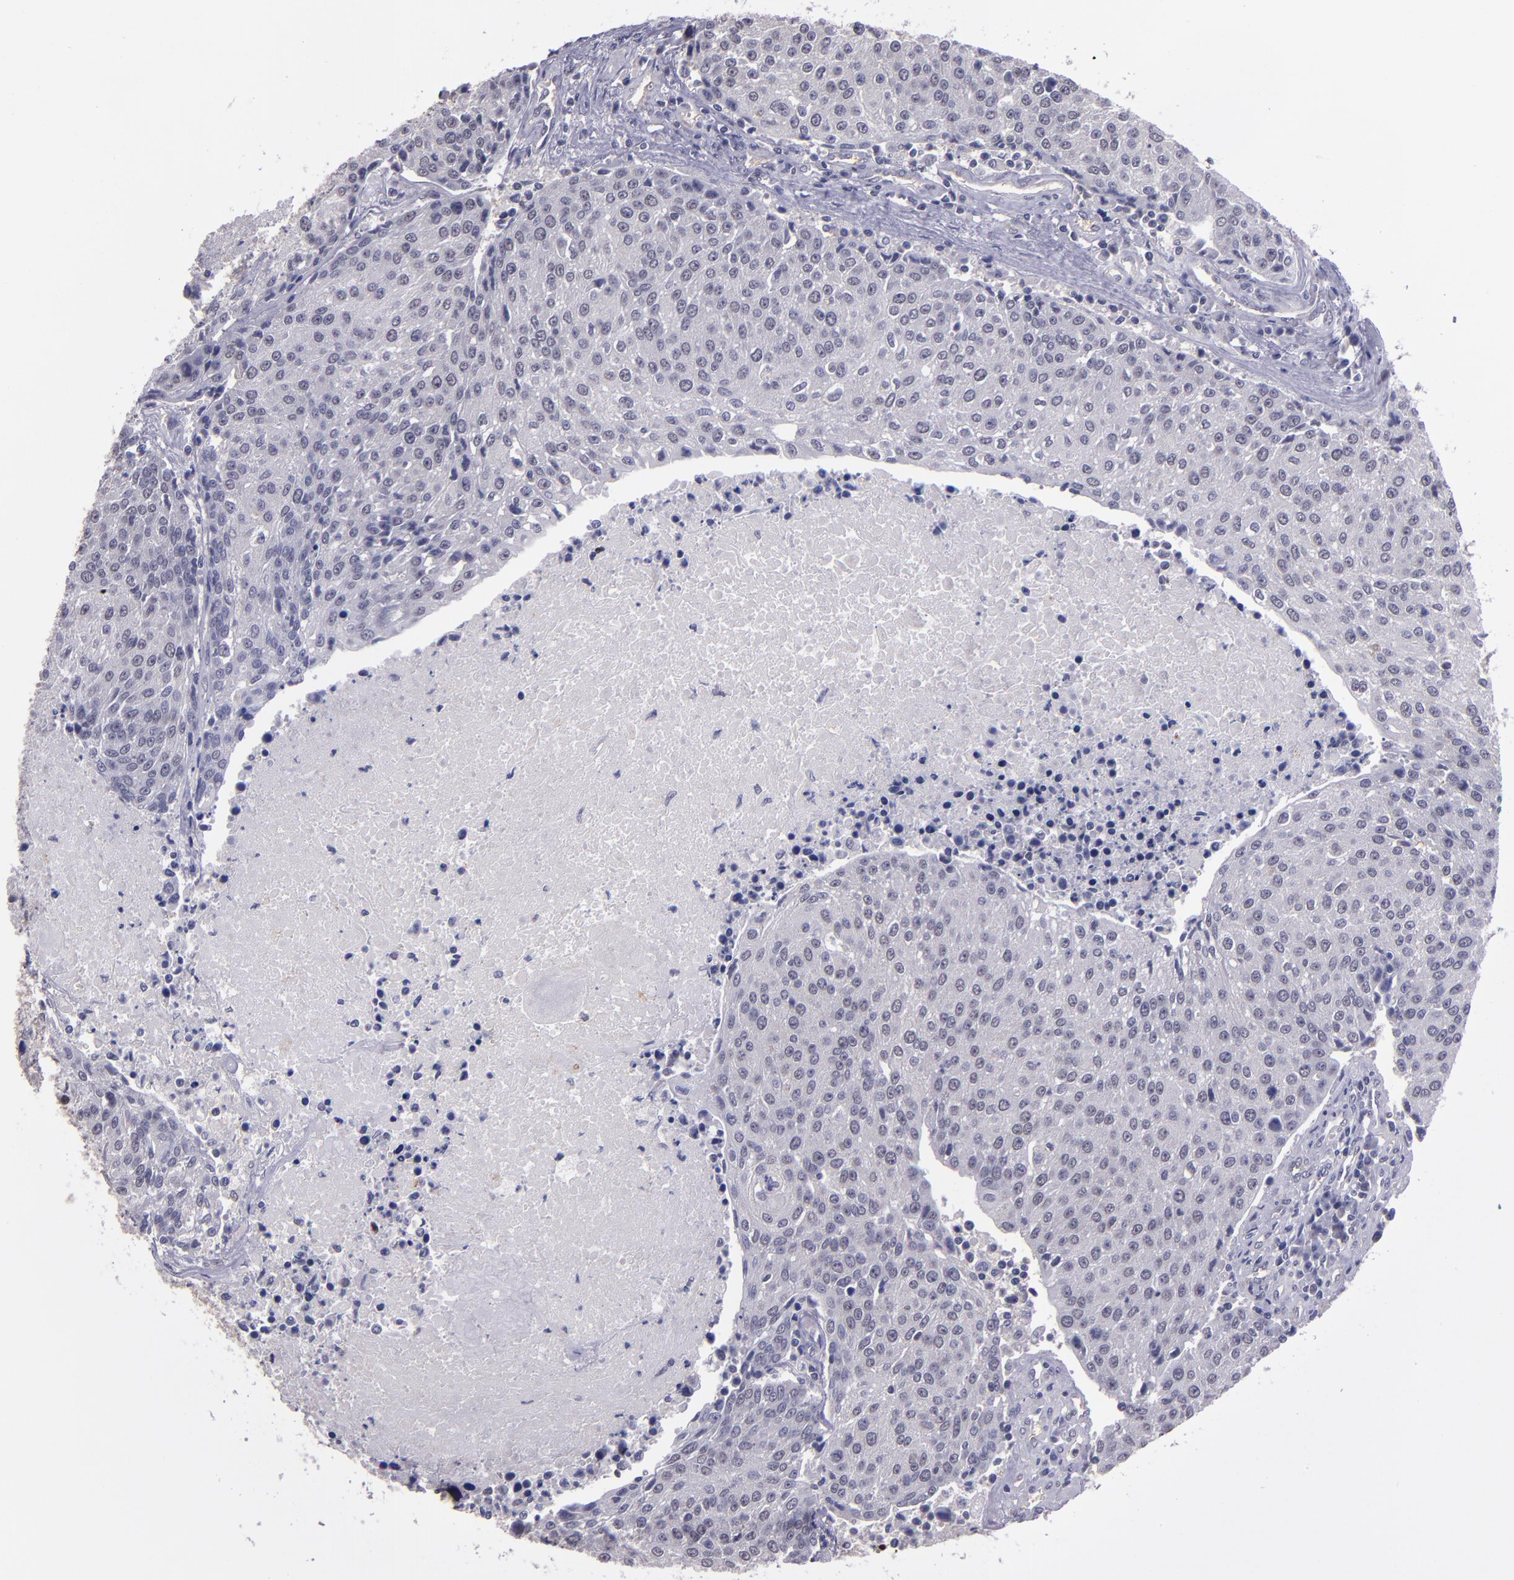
{"staining": {"intensity": "negative", "quantity": "none", "location": "none"}, "tissue": "urothelial cancer", "cell_type": "Tumor cells", "image_type": "cancer", "snomed": [{"axis": "morphology", "description": "Urothelial carcinoma, High grade"}, {"axis": "topography", "description": "Urinary bladder"}], "caption": "A high-resolution photomicrograph shows immunohistochemistry (IHC) staining of high-grade urothelial carcinoma, which shows no significant expression in tumor cells. The staining was performed using DAB to visualize the protein expression in brown, while the nuclei were stained in blue with hematoxylin (Magnification: 20x).", "gene": "CEBPE", "patient": {"sex": "female", "age": 85}}